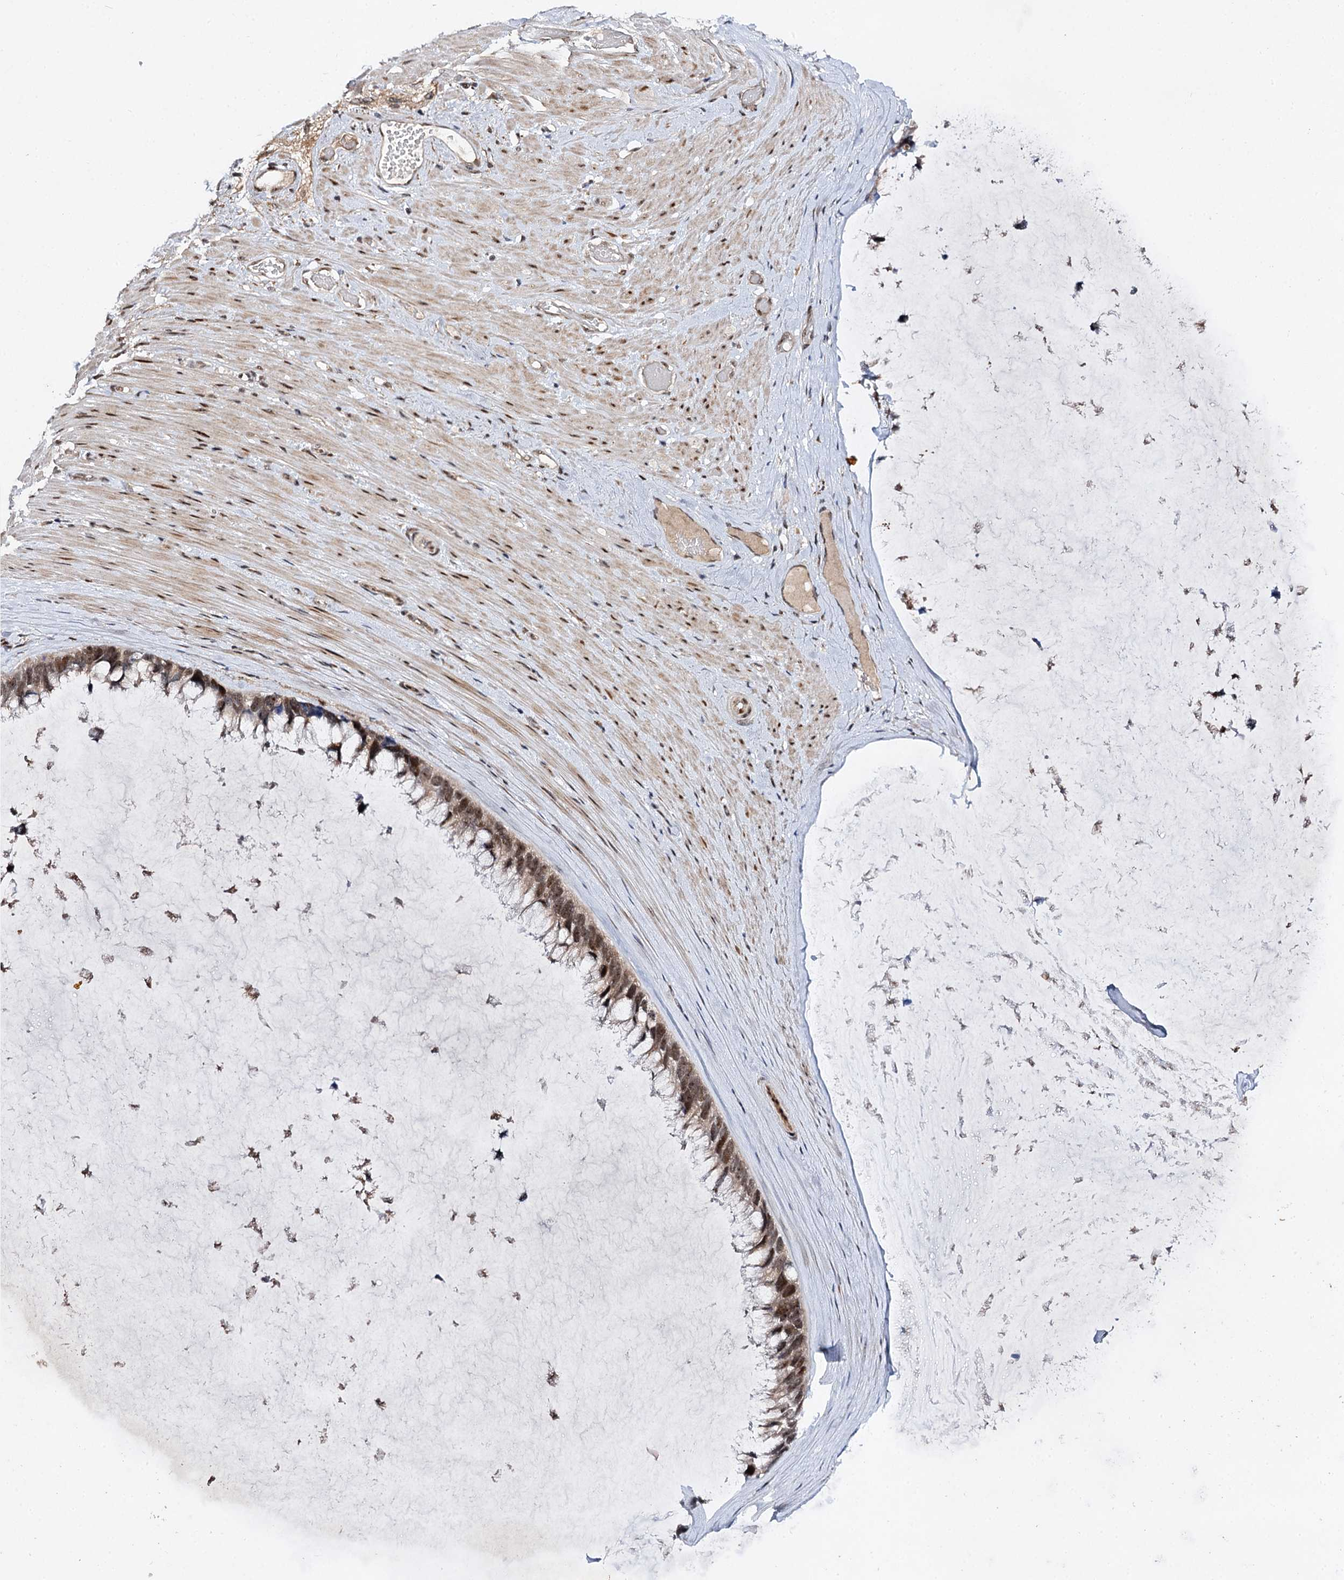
{"staining": {"intensity": "moderate", "quantity": ">75%", "location": "nuclear"}, "tissue": "ovarian cancer", "cell_type": "Tumor cells", "image_type": "cancer", "snomed": [{"axis": "morphology", "description": "Cystadenocarcinoma, mucinous, NOS"}, {"axis": "topography", "description": "Ovary"}], "caption": "A brown stain shows moderate nuclear staining of a protein in mucinous cystadenocarcinoma (ovarian) tumor cells.", "gene": "BUD13", "patient": {"sex": "female", "age": 39}}